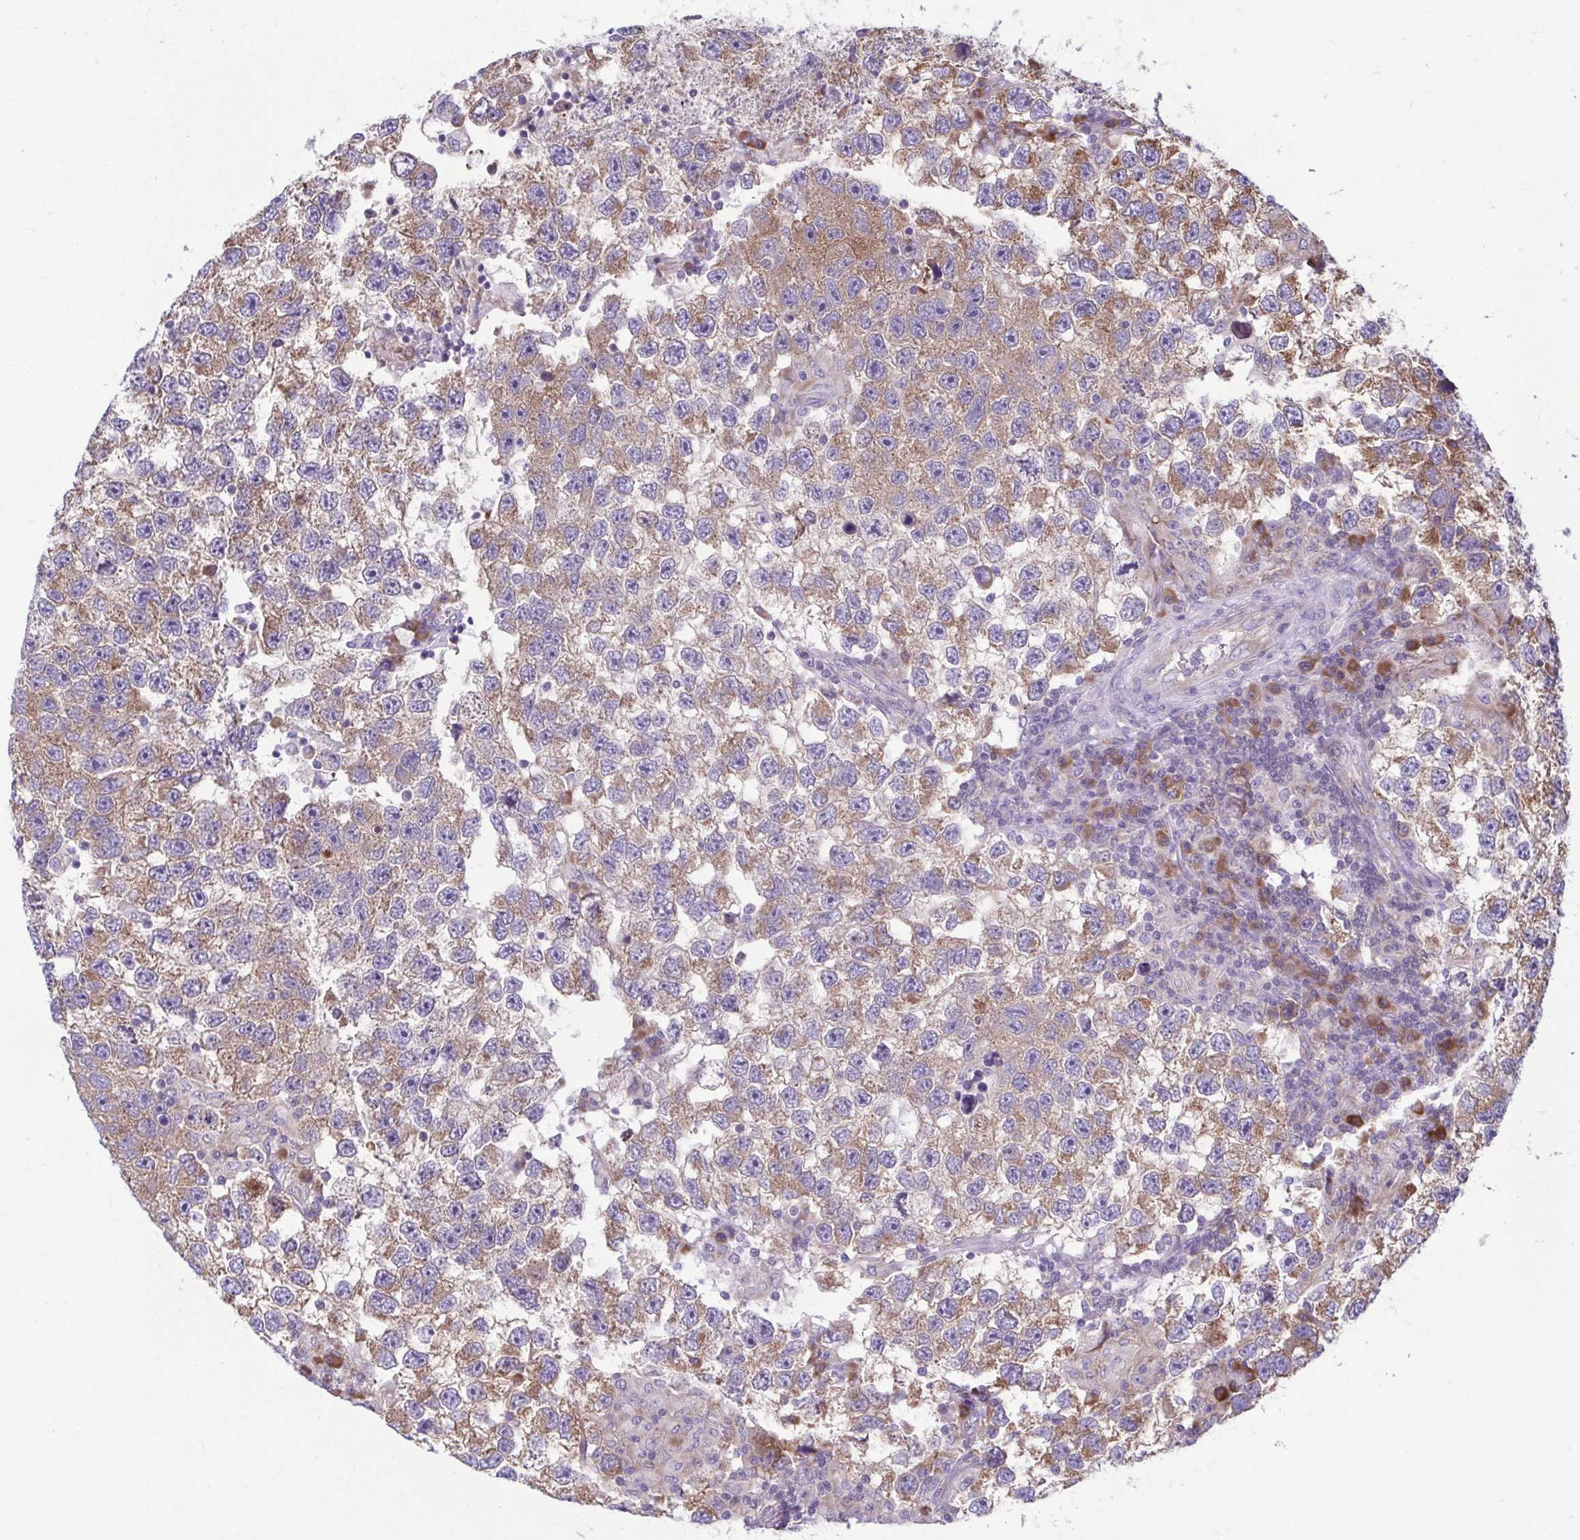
{"staining": {"intensity": "moderate", "quantity": ">75%", "location": "cytoplasmic/membranous"}, "tissue": "testis cancer", "cell_type": "Tumor cells", "image_type": "cancer", "snomed": [{"axis": "morphology", "description": "Seminoma, NOS"}, {"axis": "topography", "description": "Testis"}], "caption": "Approximately >75% of tumor cells in testis cancer (seminoma) reveal moderate cytoplasmic/membranous protein positivity as visualized by brown immunohistochemical staining.", "gene": "RPS16", "patient": {"sex": "male", "age": 26}}